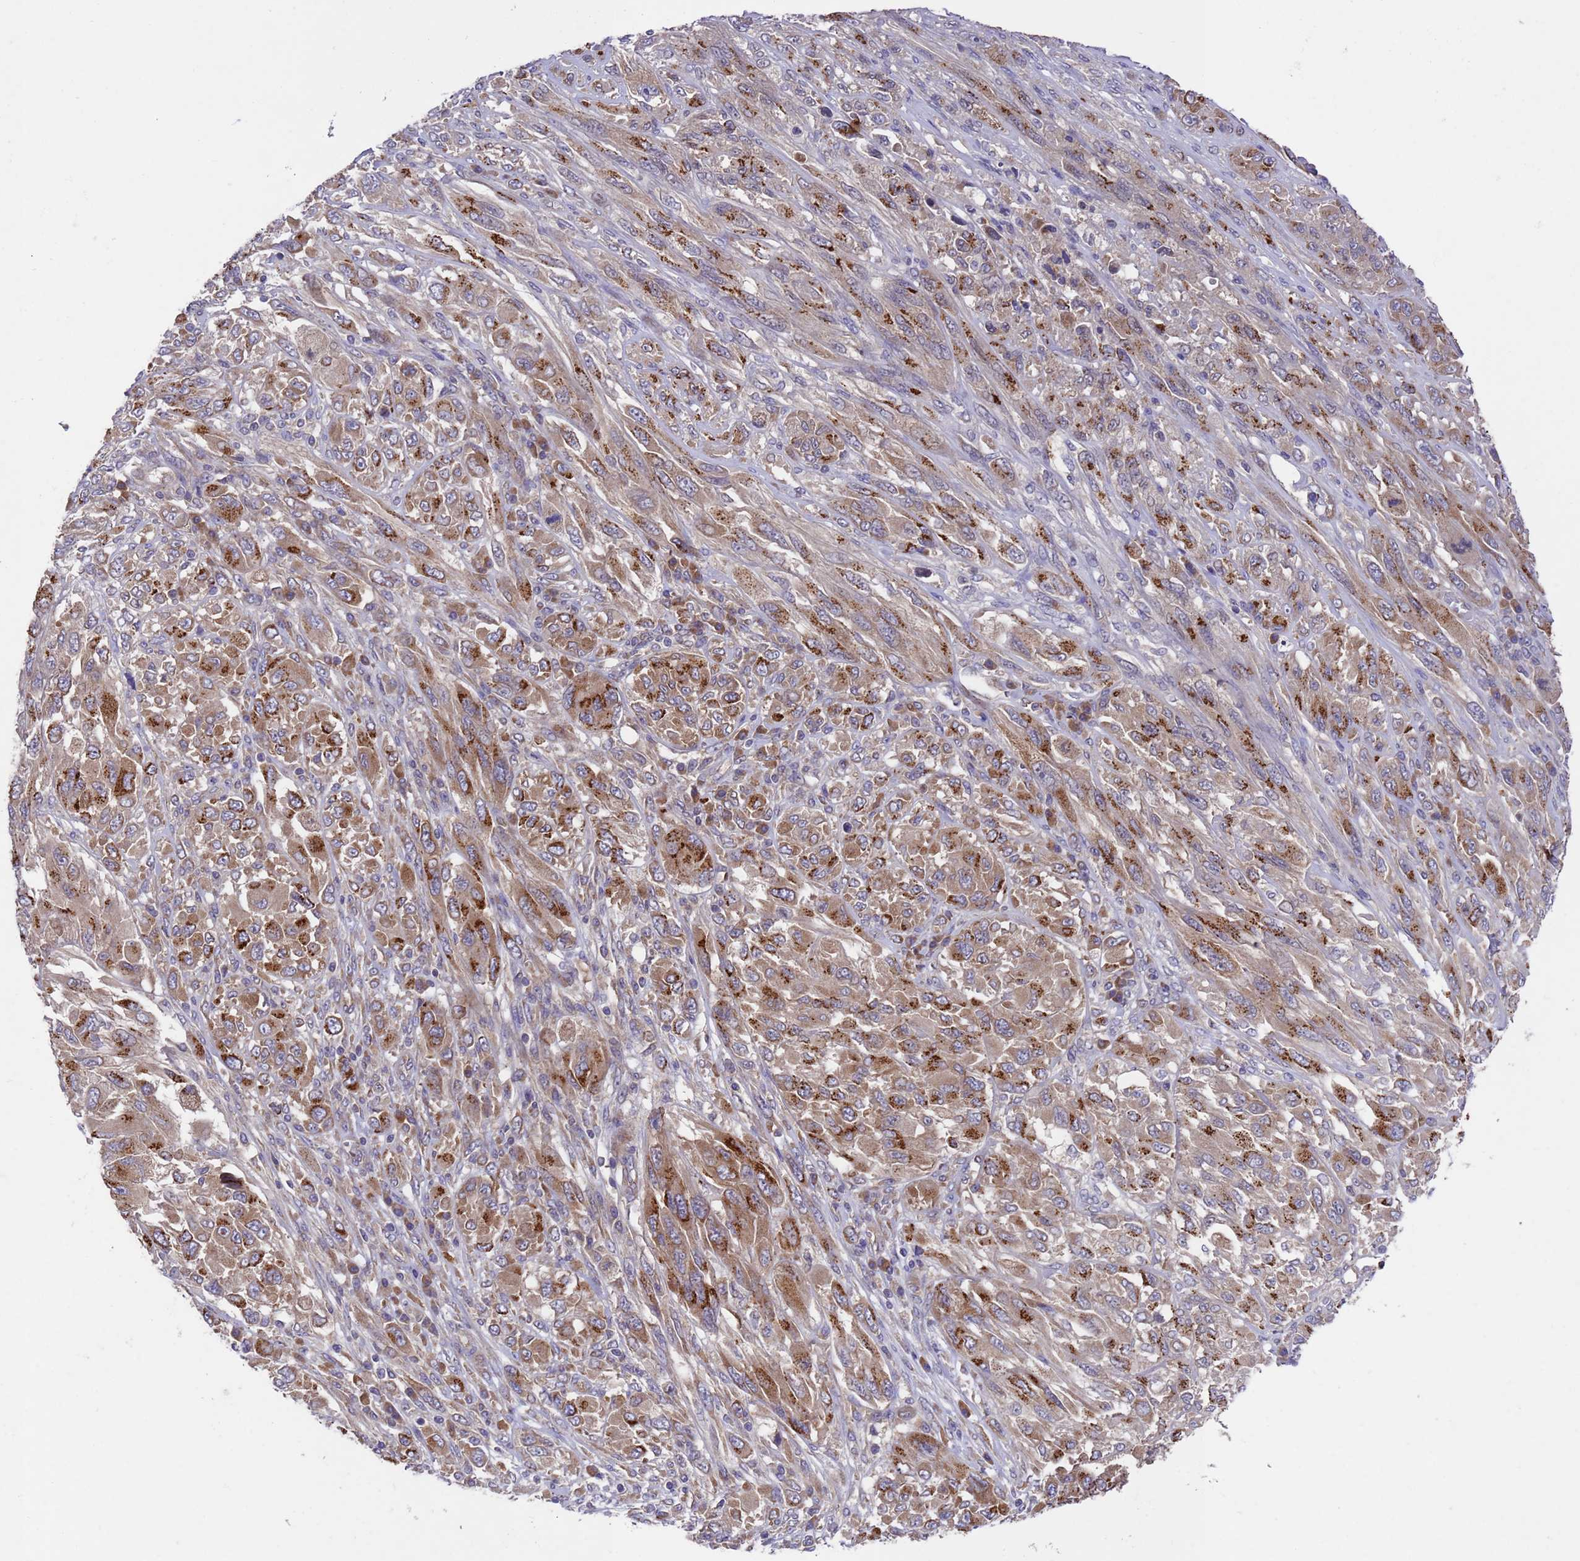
{"staining": {"intensity": "moderate", "quantity": ">75%", "location": "cytoplasmic/membranous"}, "tissue": "melanoma", "cell_type": "Tumor cells", "image_type": "cancer", "snomed": [{"axis": "morphology", "description": "Malignant melanoma, NOS"}, {"axis": "topography", "description": "Skin"}], "caption": "Tumor cells show medium levels of moderate cytoplasmic/membranous positivity in approximately >75% of cells in human malignant melanoma.", "gene": "DCAF12L2", "patient": {"sex": "female", "age": 91}}